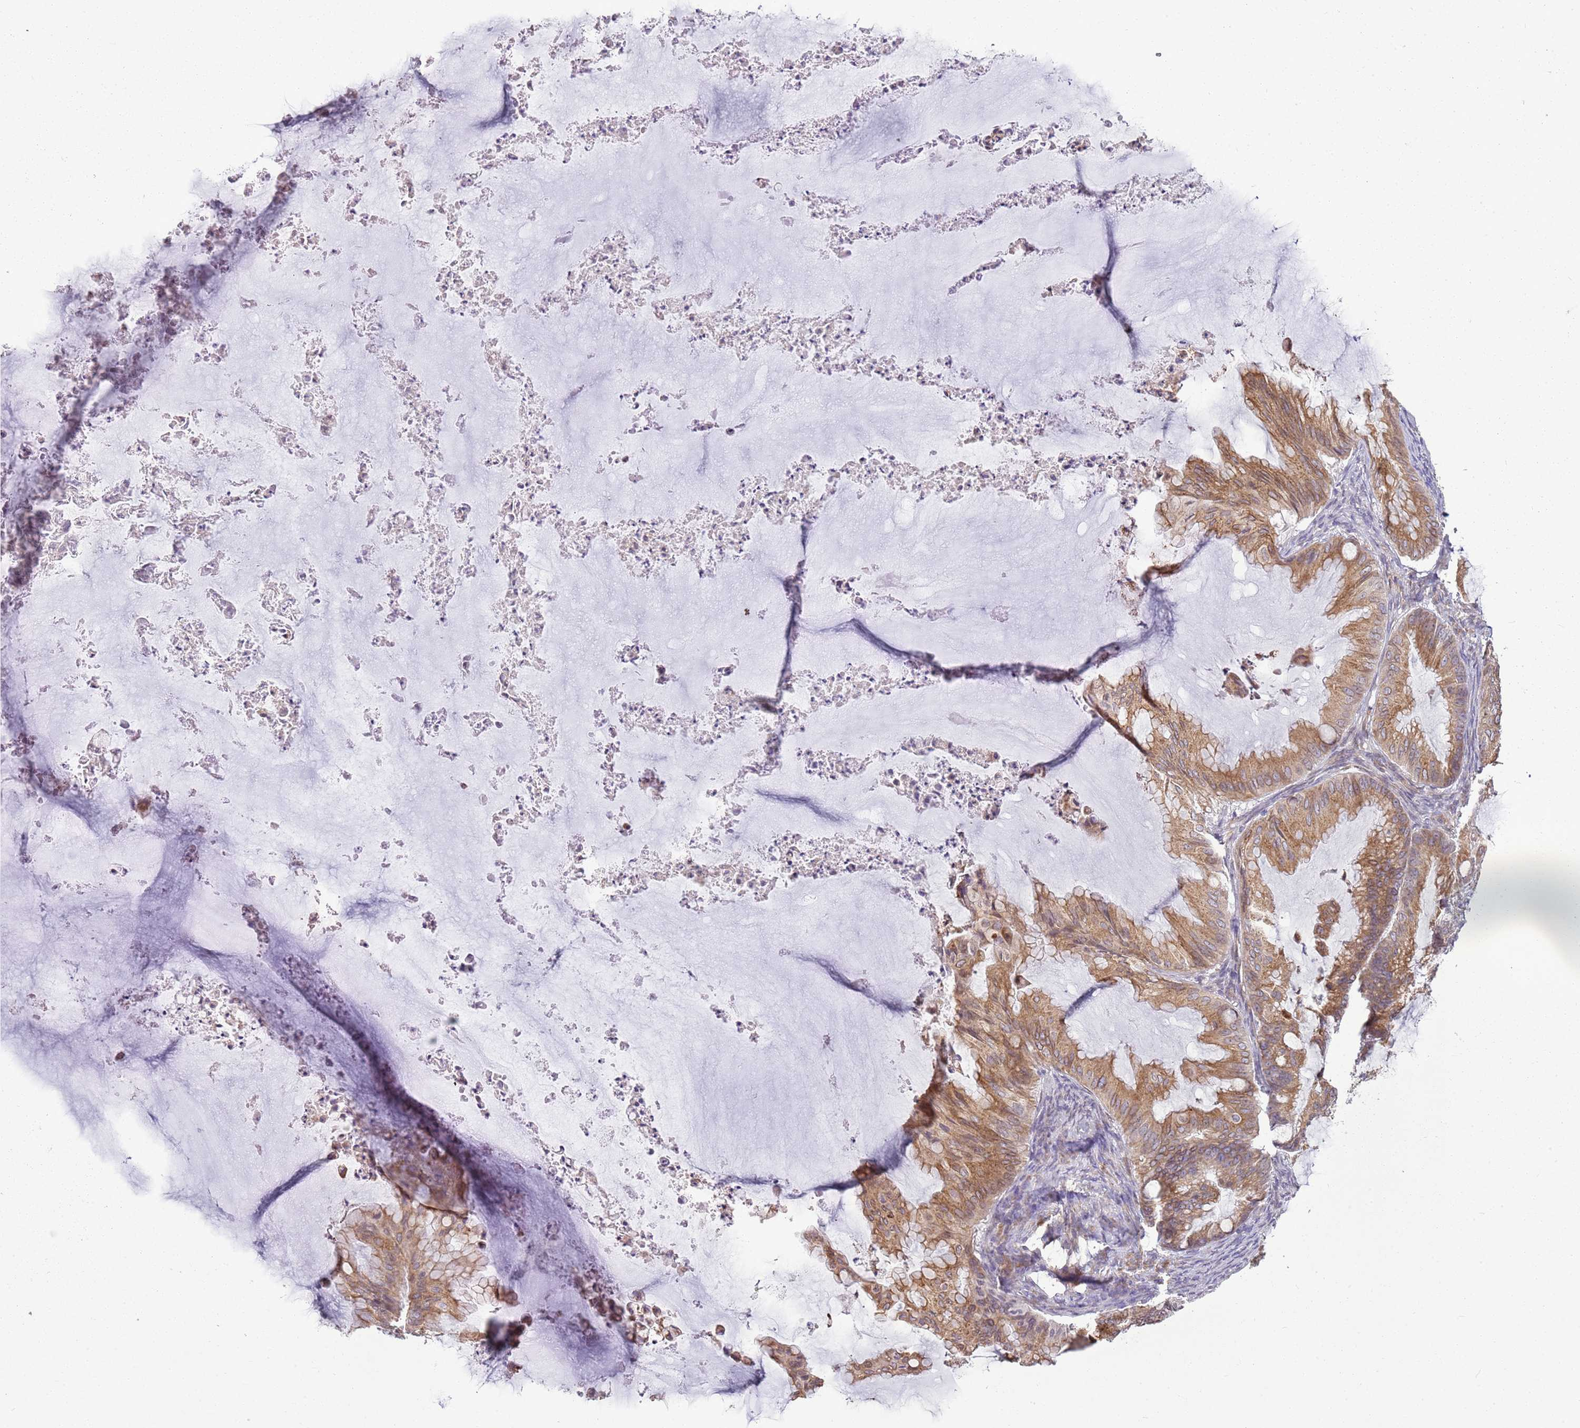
{"staining": {"intensity": "moderate", "quantity": ">75%", "location": "cytoplasmic/membranous"}, "tissue": "ovarian cancer", "cell_type": "Tumor cells", "image_type": "cancer", "snomed": [{"axis": "morphology", "description": "Cystadenocarcinoma, mucinous, NOS"}, {"axis": "topography", "description": "Ovary"}], "caption": "Tumor cells display moderate cytoplasmic/membranous staining in approximately >75% of cells in ovarian cancer. The protein of interest is shown in brown color, while the nuclei are stained blue.", "gene": "TMED10", "patient": {"sex": "female", "age": 71}}